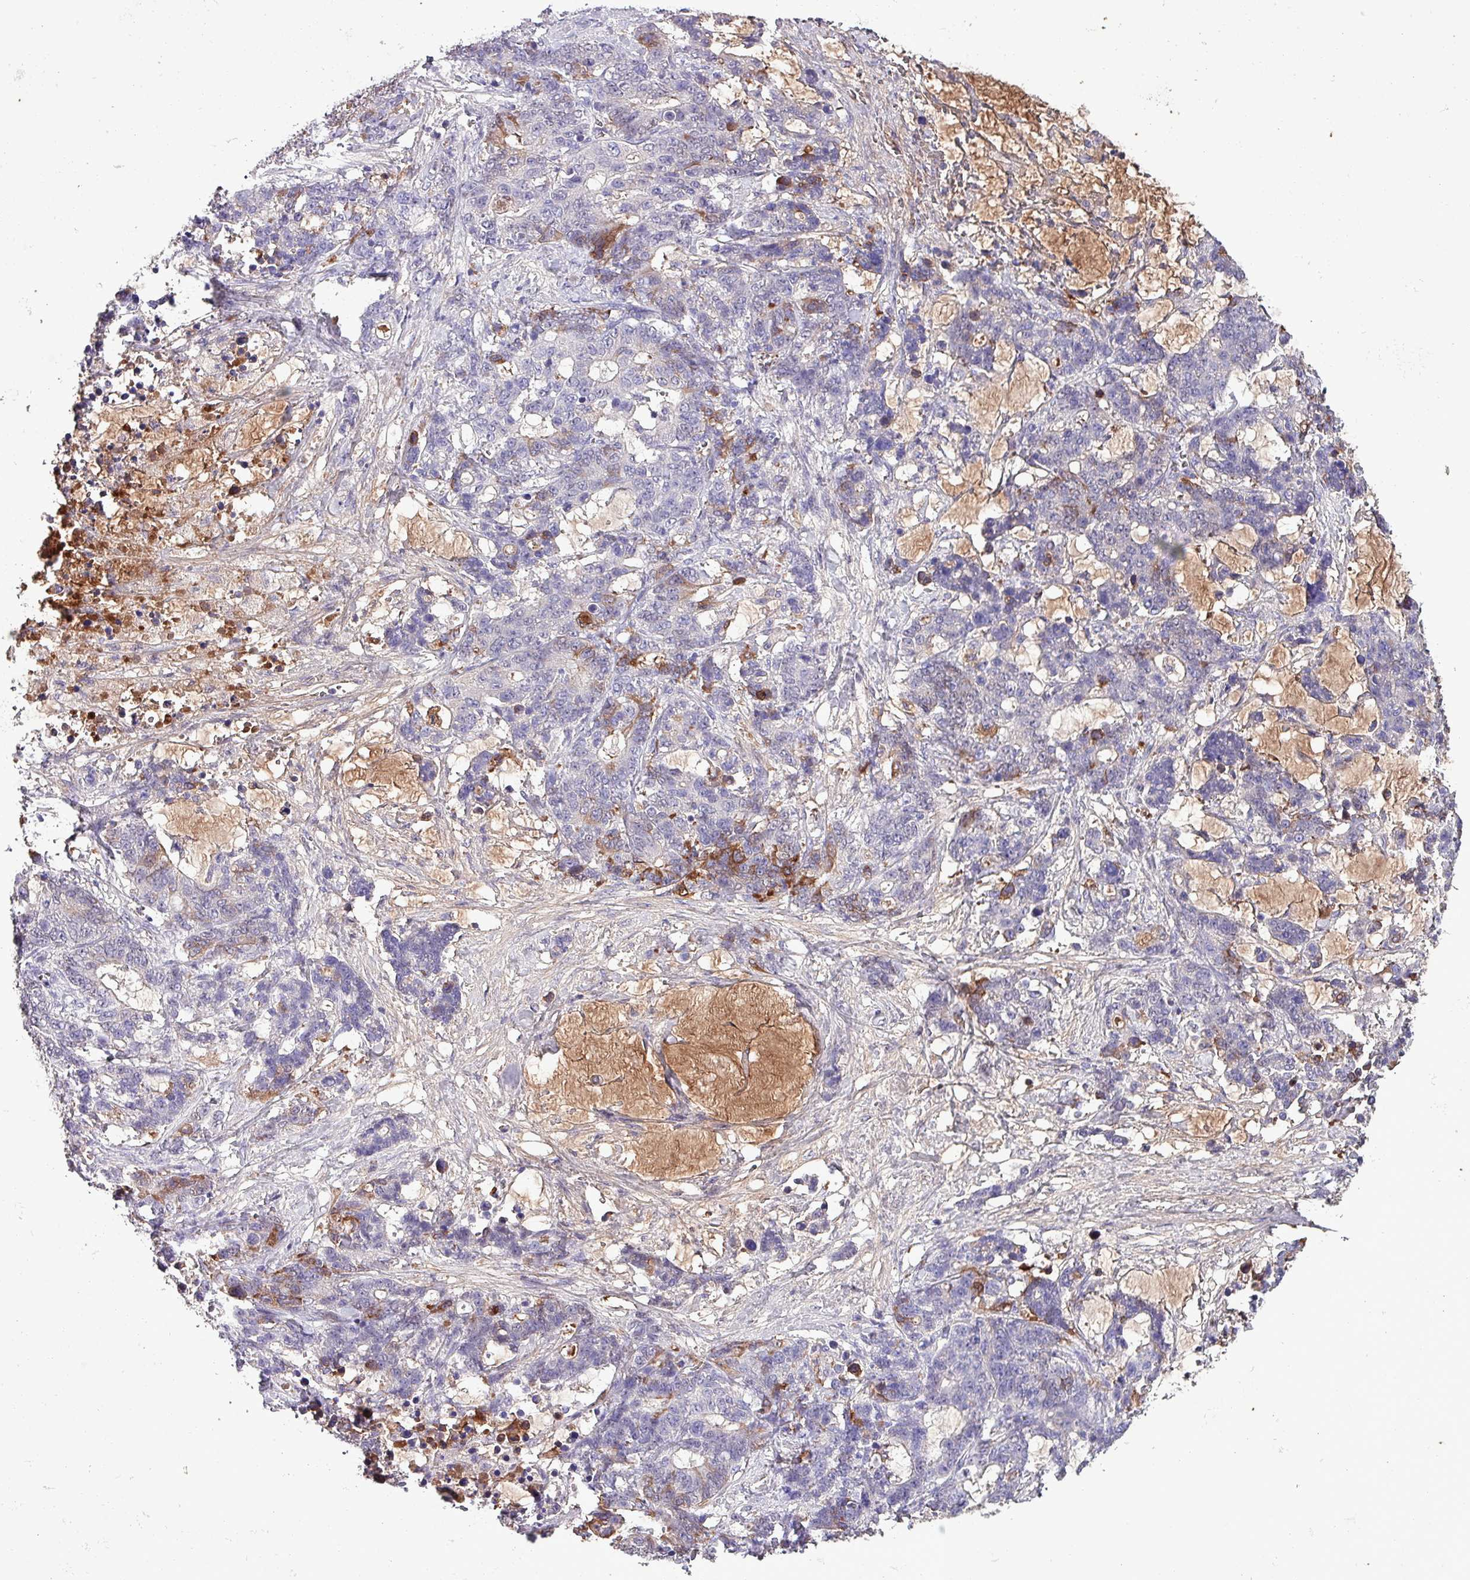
{"staining": {"intensity": "moderate", "quantity": "<25%", "location": "cytoplasmic/membranous"}, "tissue": "stomach cancer", "cell_type": "Tumor cells", "image_type": "cancer", "snomed": [{"axis": "morphology", "description": "Normal tissue, NOS"}, {"axis": "morphology", "description": "Adenocarcinoma, NOS"}, {"axis": "topography", "description": "Stomach"}], "caption": "This photomicrograph displays immunohistochemistry (IHC) staining of human stomach cancer (adenocarcinoma), with low moderate cytoplasmic/membranous expression in about <25% of tumor cells.", "gene": "HP", "patient": {"sex": "female", "age": 64}}